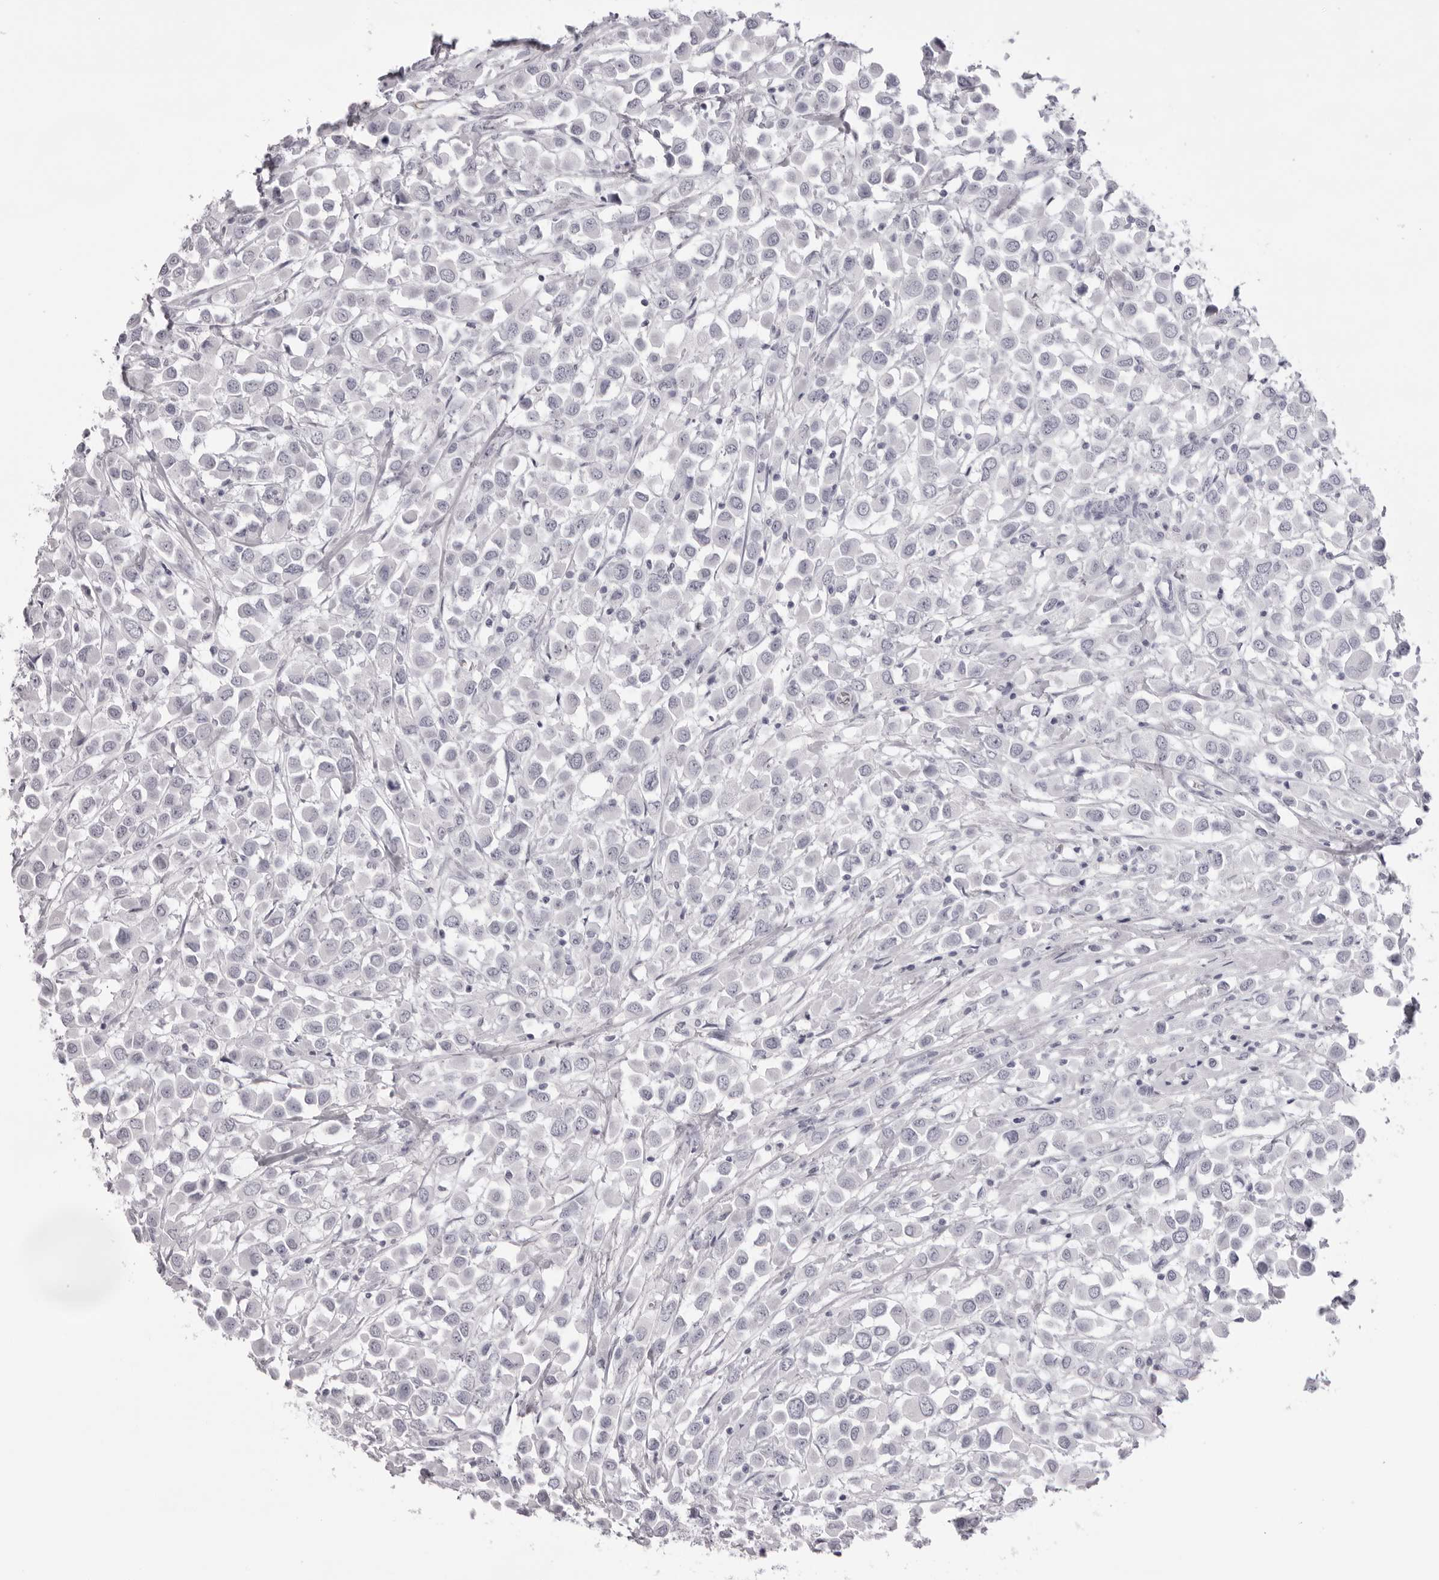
{"staining": {"intensity": "negative", "quantity": "none", "location": "none"}, "tissue": "breast cancer", "cell_type": "Tumor cells", "image_type": "cancer", "snomed": [{"axis": "morphology", "description": "Duct carcinoma"}, {"axis": "topography", "description": "Breast"}], "caption": "This photomicrograph is of invasive ductal carcinoma (breast) stained with IHC to label a protein in brown with the nuclei are counter-stained blue. There is no expression in tumor cells.", "gene": "SPTA1", "patient": {"sex": "female", "age": 61}}